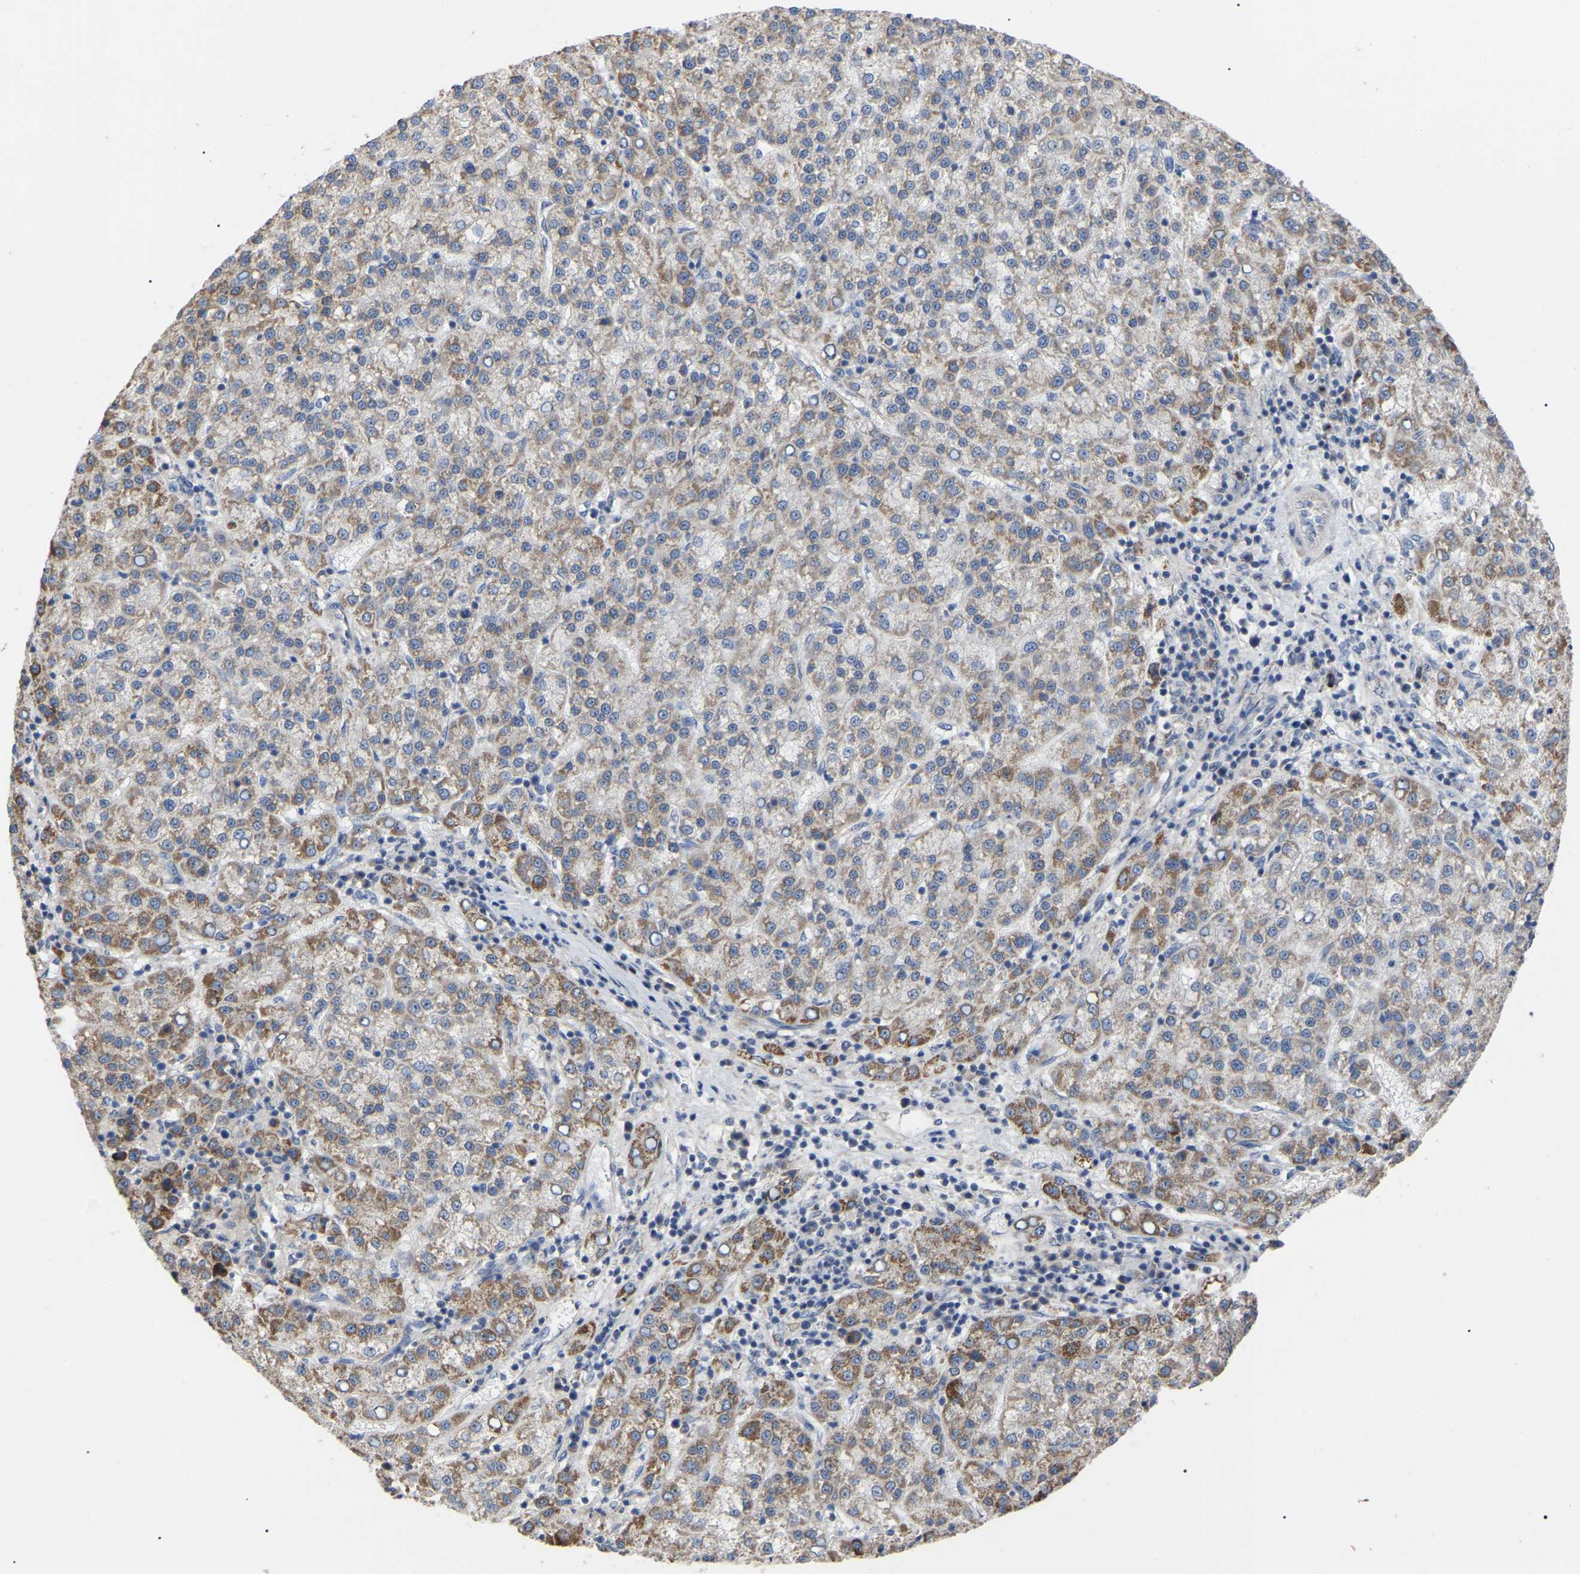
{"staining": {"intensity": "moderate", "quantity": ">75%", "location": "cytoplasmic/membranous"}, "tissue": "liver cancer", "cell_type": "Tumor cells", "image_type": "cancer", "snomed": [{"axis": "morphology", "description": "Carcinoma, Hepatocellular, NOS"}, {"axis": "topography", "description": "Liver"}], "caption": "Tumor cells reveal medium levels of moderate cytoplasmic/membranous positivity in approximately >75% of cells in liver cancer (hepatocellular carcinoma).", "gene": "NOP53", "patient": {"sex": "female", "age": 58}}